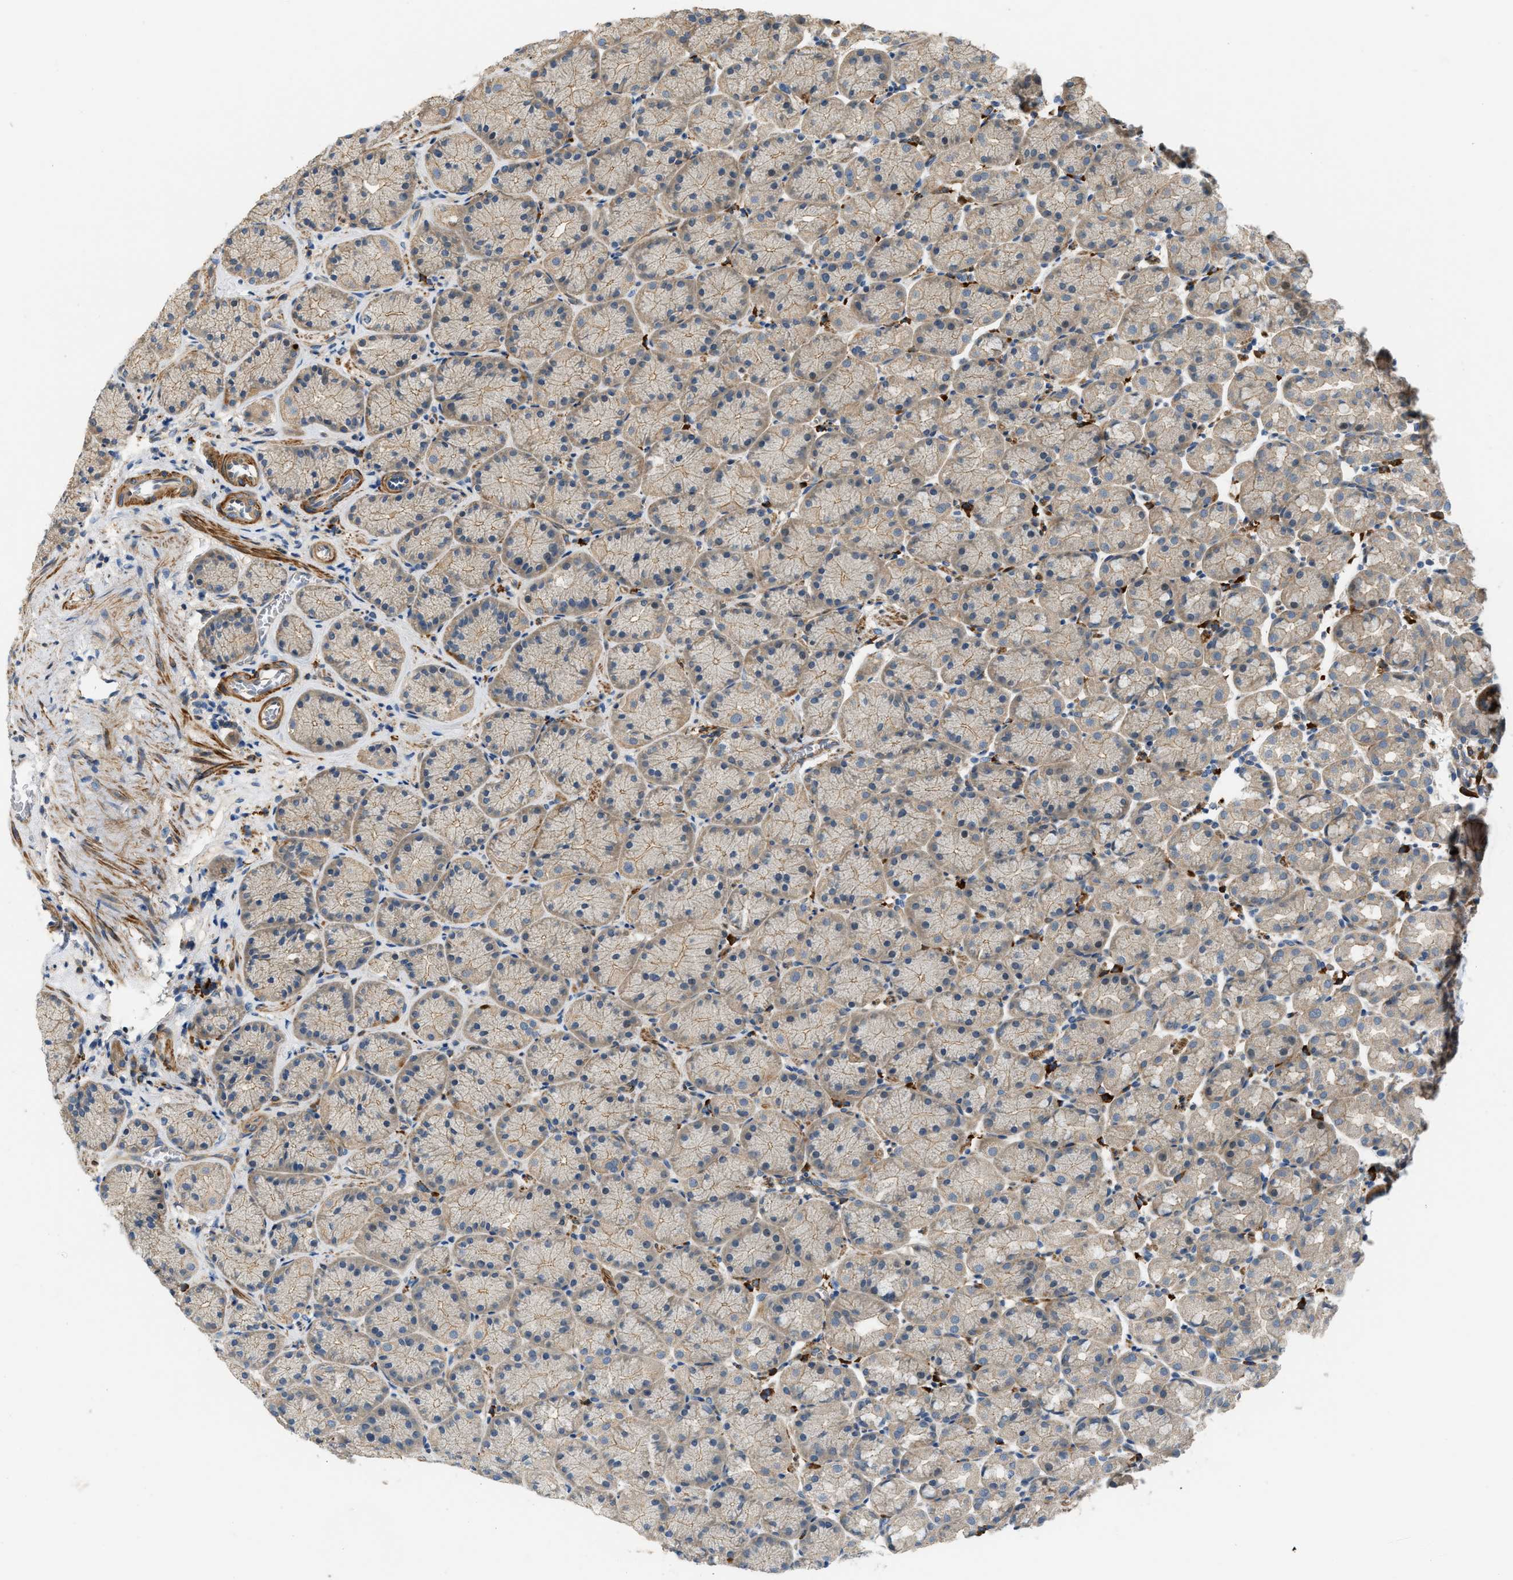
{"staining": {"intensity": "weak", "quantity": ">75%", "location": "cytoplasmic/membranous"}, "tissue": "stomach", "cell_type": "Glandular cells", "image_type": "normal", "snomed": [{"axis": "morphology", "description": "Normal tissue, NOS"}, {"axis": "topography", "description": "Stomach"}], "caption": "Protein staining reveals weak cytoplasmic/membranous positivity in about >75% of glandular cells in benign stomach.", "gene": "BTN3A2", "patient": {"sex": "male", "age": 42}}